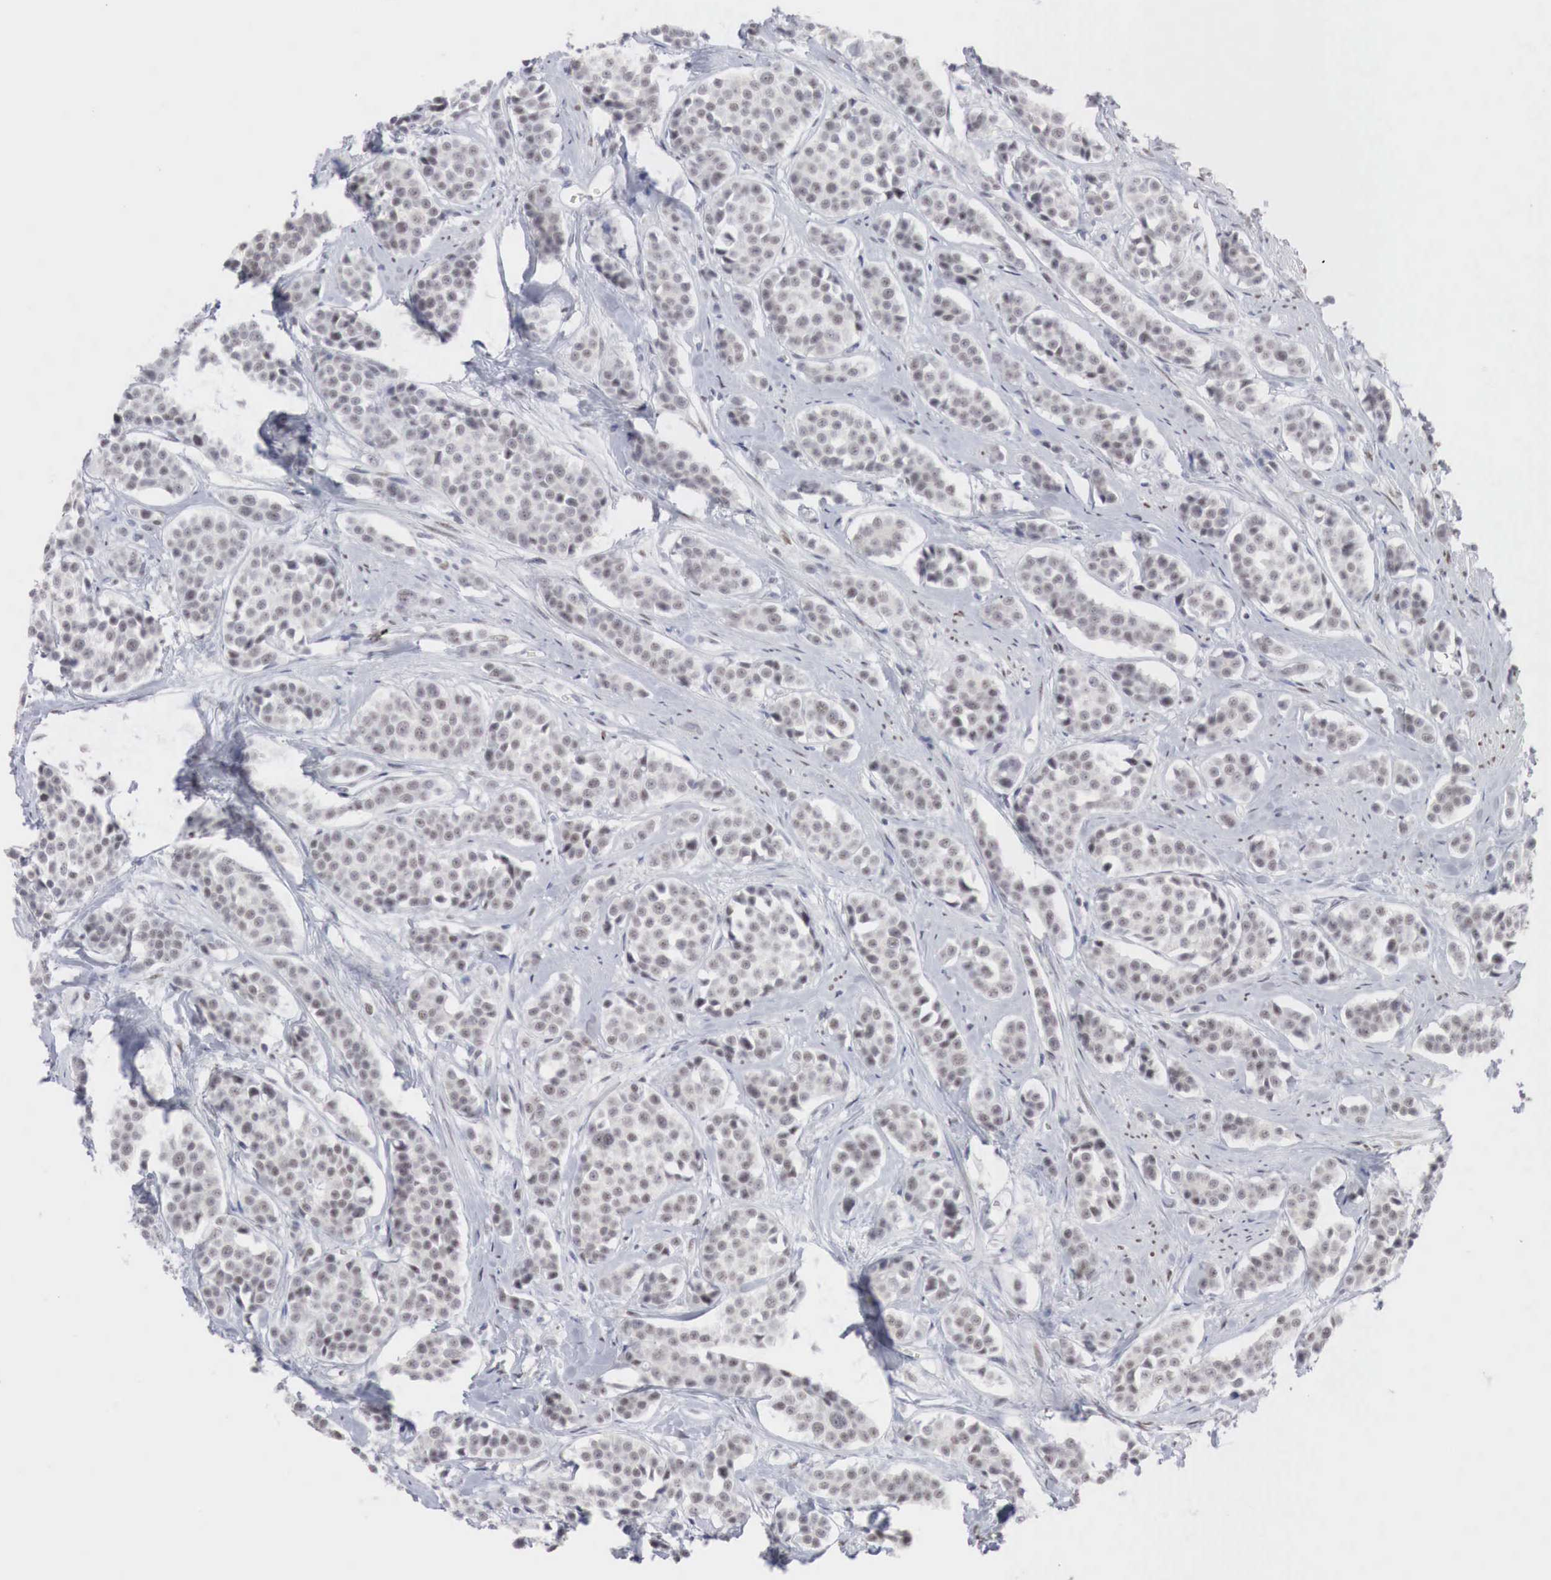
{"staining": {"intensity": "moderate", "quantity": "25%-75%", "location": "nuclear"}, "tissue": "carcinoid", "cell_type": "Tumor cells", "image_type": "cancer", "snomed": [{"axis": "morphology", "description": "Carcinoid, malignant, NOS"}, {"axis": "topography", "description": "Small intestine"}], "caption": "Immunohistochemical staining of carcinoid (malignant) exhibits moderate nuclear protein expression in about 25%-75% of tumor cells. The staining was performed using DAB (3,3'-diaminobenzidine), with brown indicating positive protein expression. Nuclei are stained blue with hematoxylin.", "gene": "FOXP2", "patient": {"sex": "male", "age": 60}}